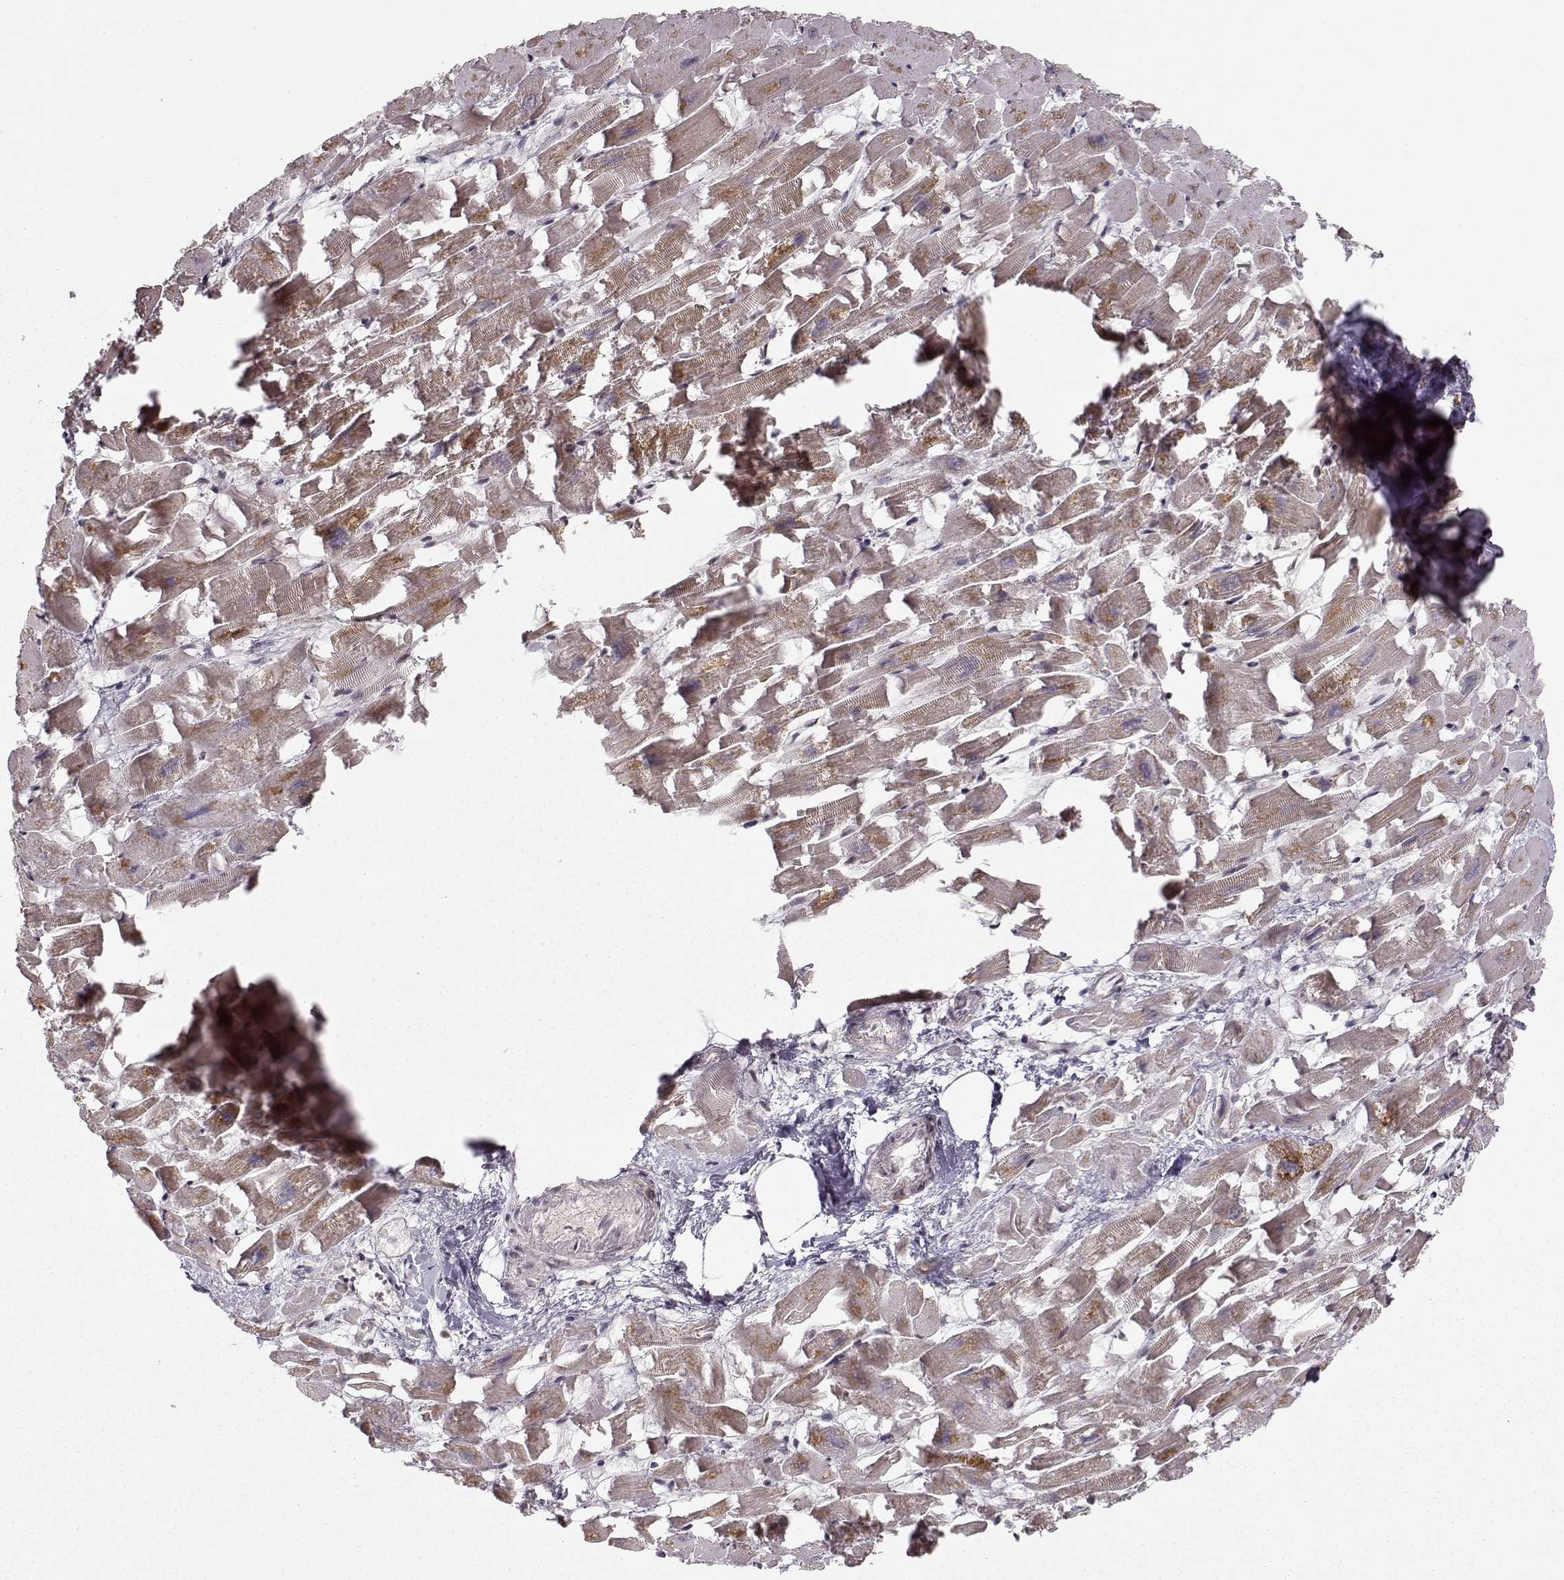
{"staining": {"intensity": "weak", "quantity": "25%-75%", "location": "cytoplasmic/membranous"}, "tissue": "heart muscle", "cell_type": "Cardiomyocytes", "image_type": "normal", "snomed": [{"axis": "morphology", "description": "Normal tissue, NOS"}, {"axis": "topography", "description": "Heart"}], "caption": "Normal heart muscle shows weak cytoplasmic/membranous expression in approximately 25%-75% of cardiomyocytes, visualized by immunohistochemistry.", "gene": "RAI1", "patient": {"sex": "female", "age": 64}}